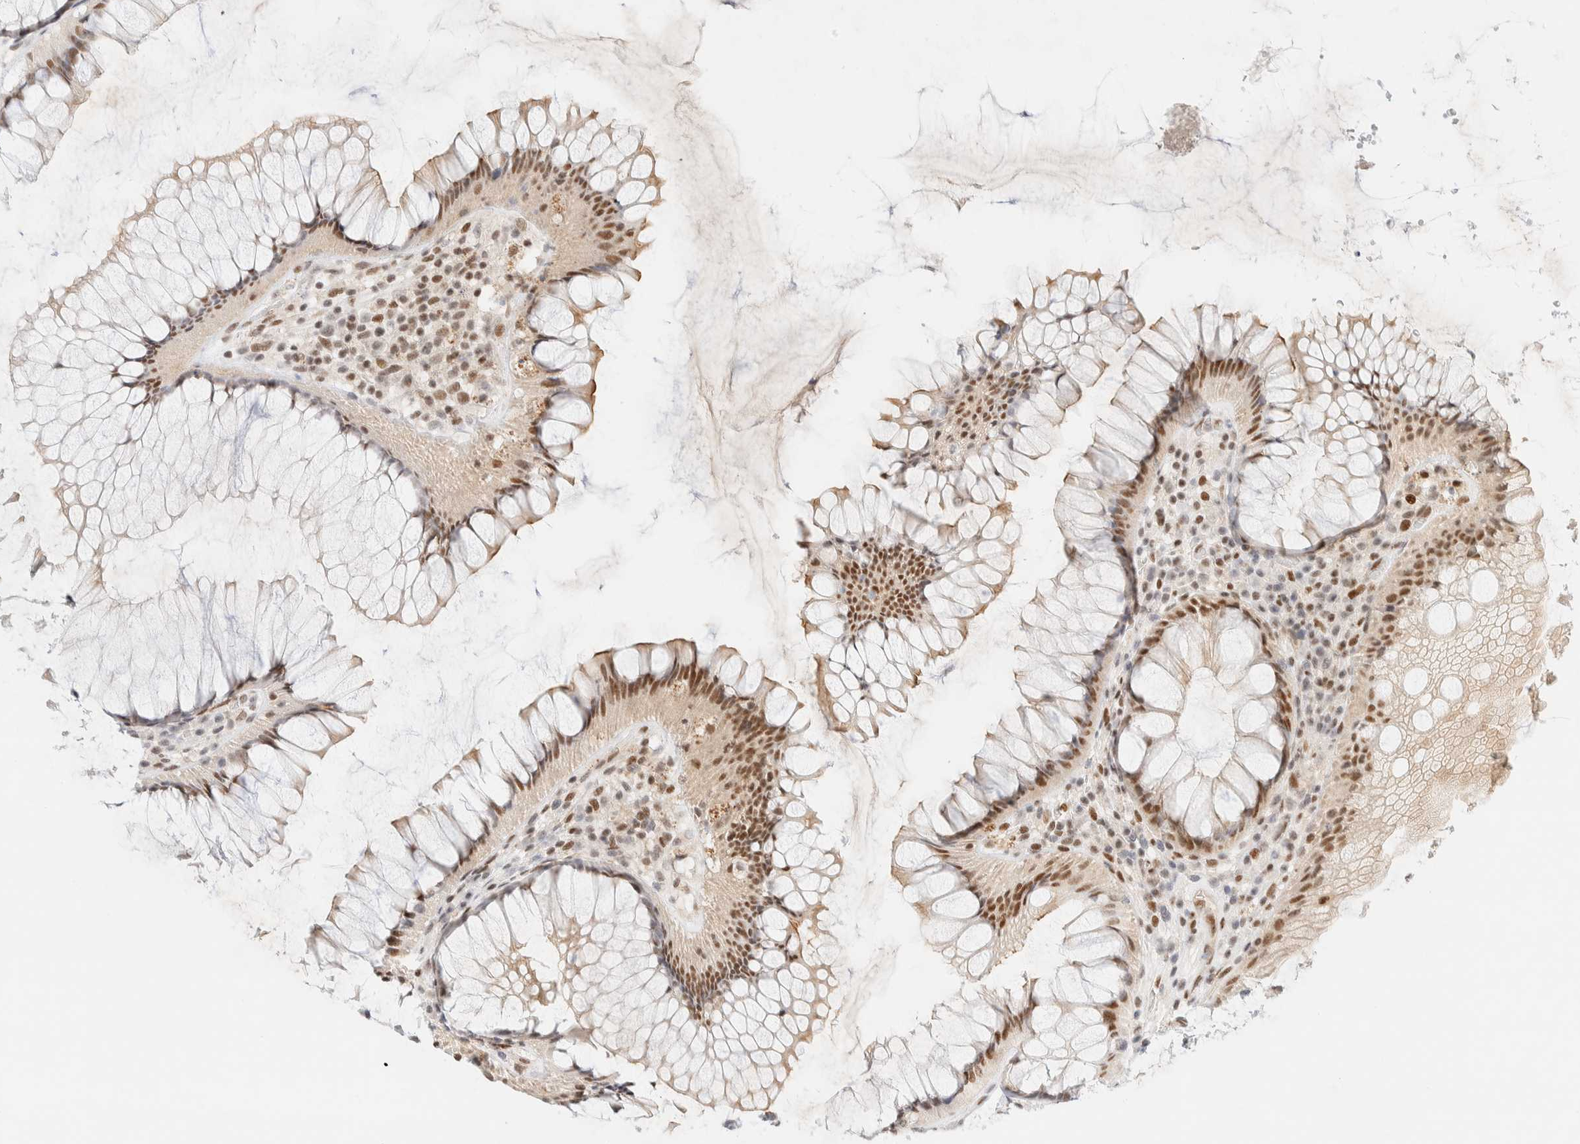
{"staining": {"intensity": "moderate", "quantity": ">75%", "location": "nuclear"}, "tissue": "rectum", "cell_type": "Glandular cells", "image_type": "normal", "snomed": [{"axis": "morphology", "description": "Normal tissue, NOS"}, {"axis": "topography", "description": "Rectum"}], "caption": "Immunohistochemical staining of benign rectum reveals medium levels of moderate nuclear staining in approximately >75% of glandular cells.", "gene": "PYGO2", "patient": {"sex": "male", "age": 51}}